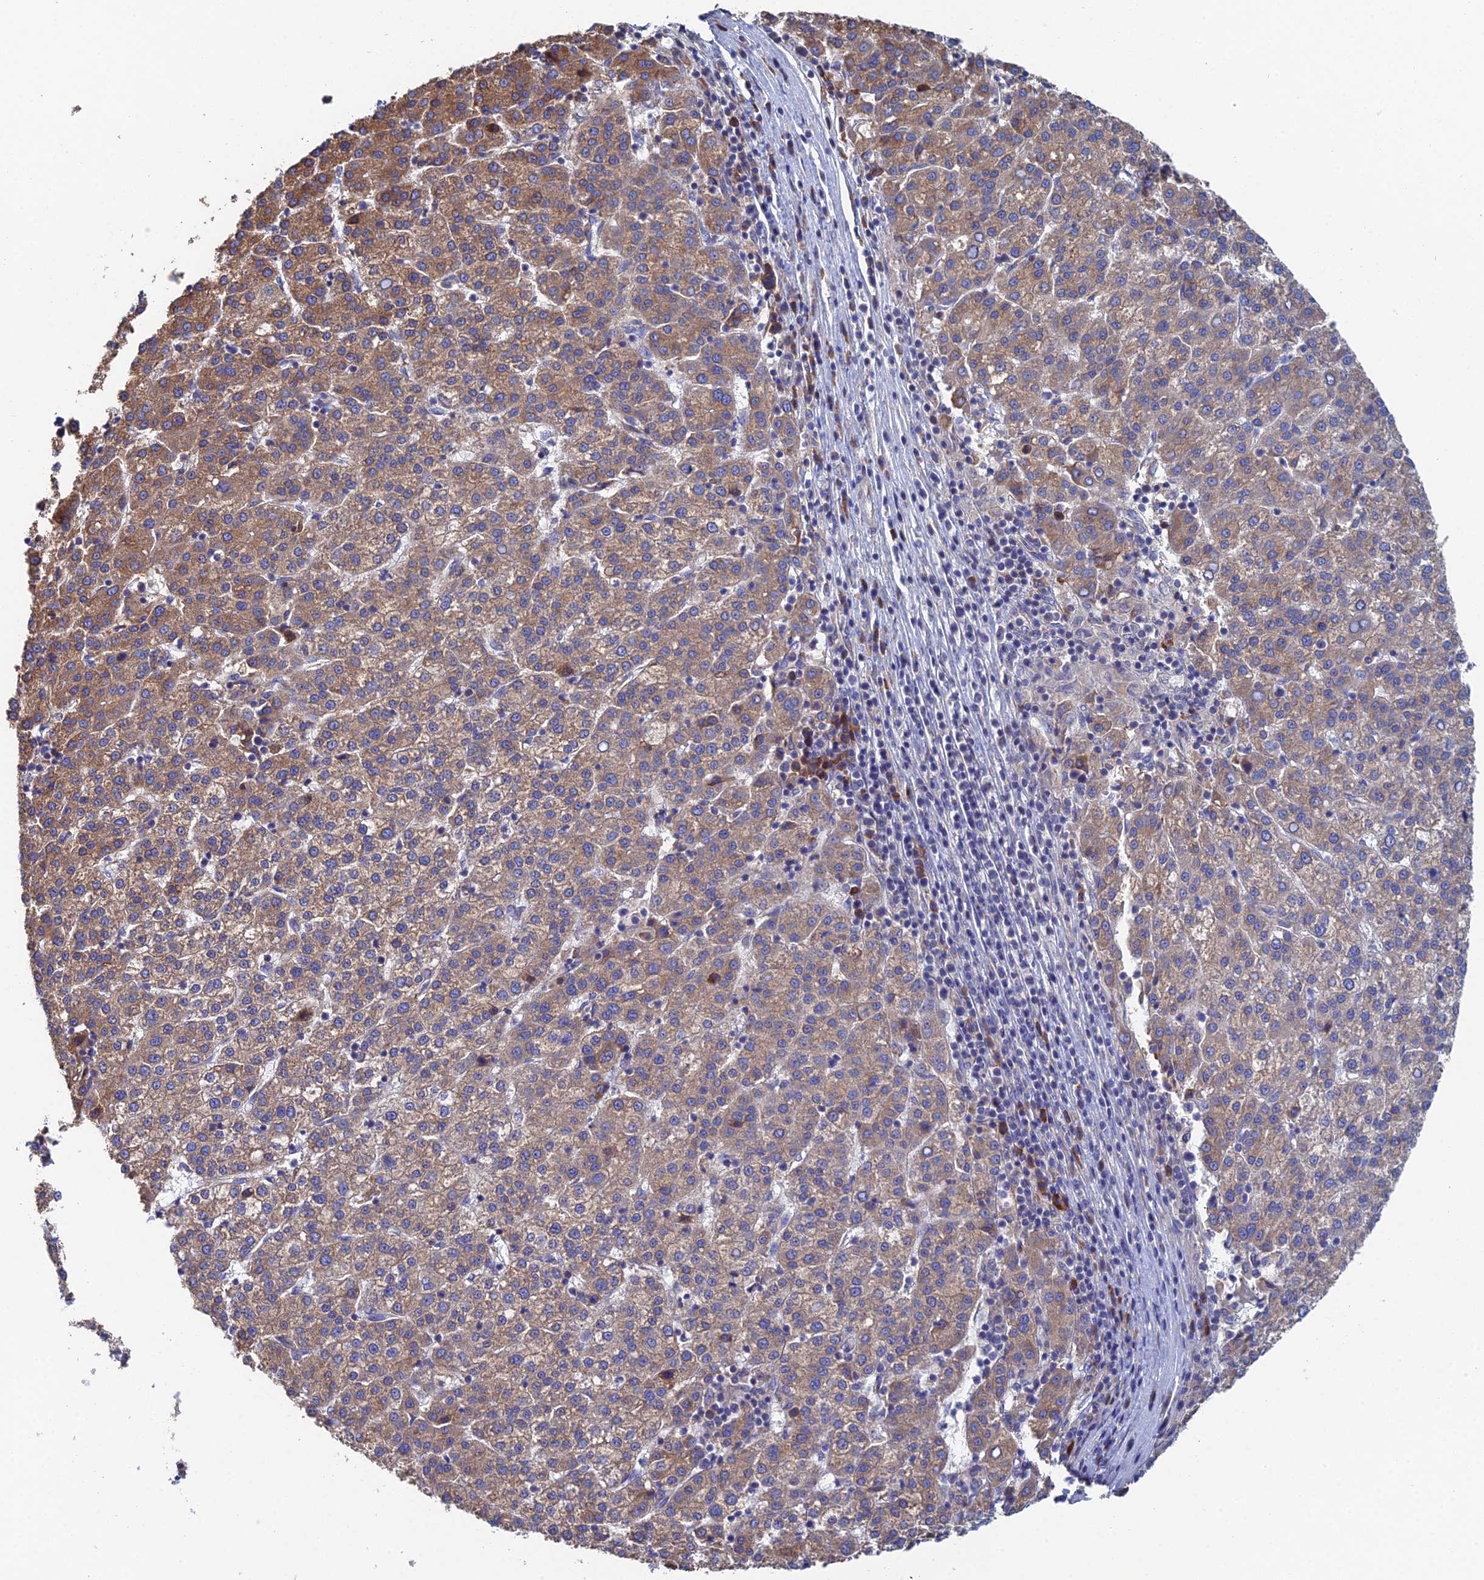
{"staining": {"intensity": "moderate", "quantity": "25%-75%", "location": "cytoplasmic/membranous"}, "tissue": "liver cancer", "cell_type": "Tumor cells", "image_type": "cancer", "snomed": [{"axis": "morphology", "description": "Carcinoma, Hepatocellular, NOS"}, {"axis": "topography", "description": "Liver"}], "caption": "Immunohistochemistry (IHC) photomicrograph of human liver cancer stained for a protein (brown), which exhibits medium levels of moderate cytoplasmic/membranous staining in approximately 25%-75% of tumor cells.", "gene": "CLCN3", "patient": {"sex": "female", "age": 58}}